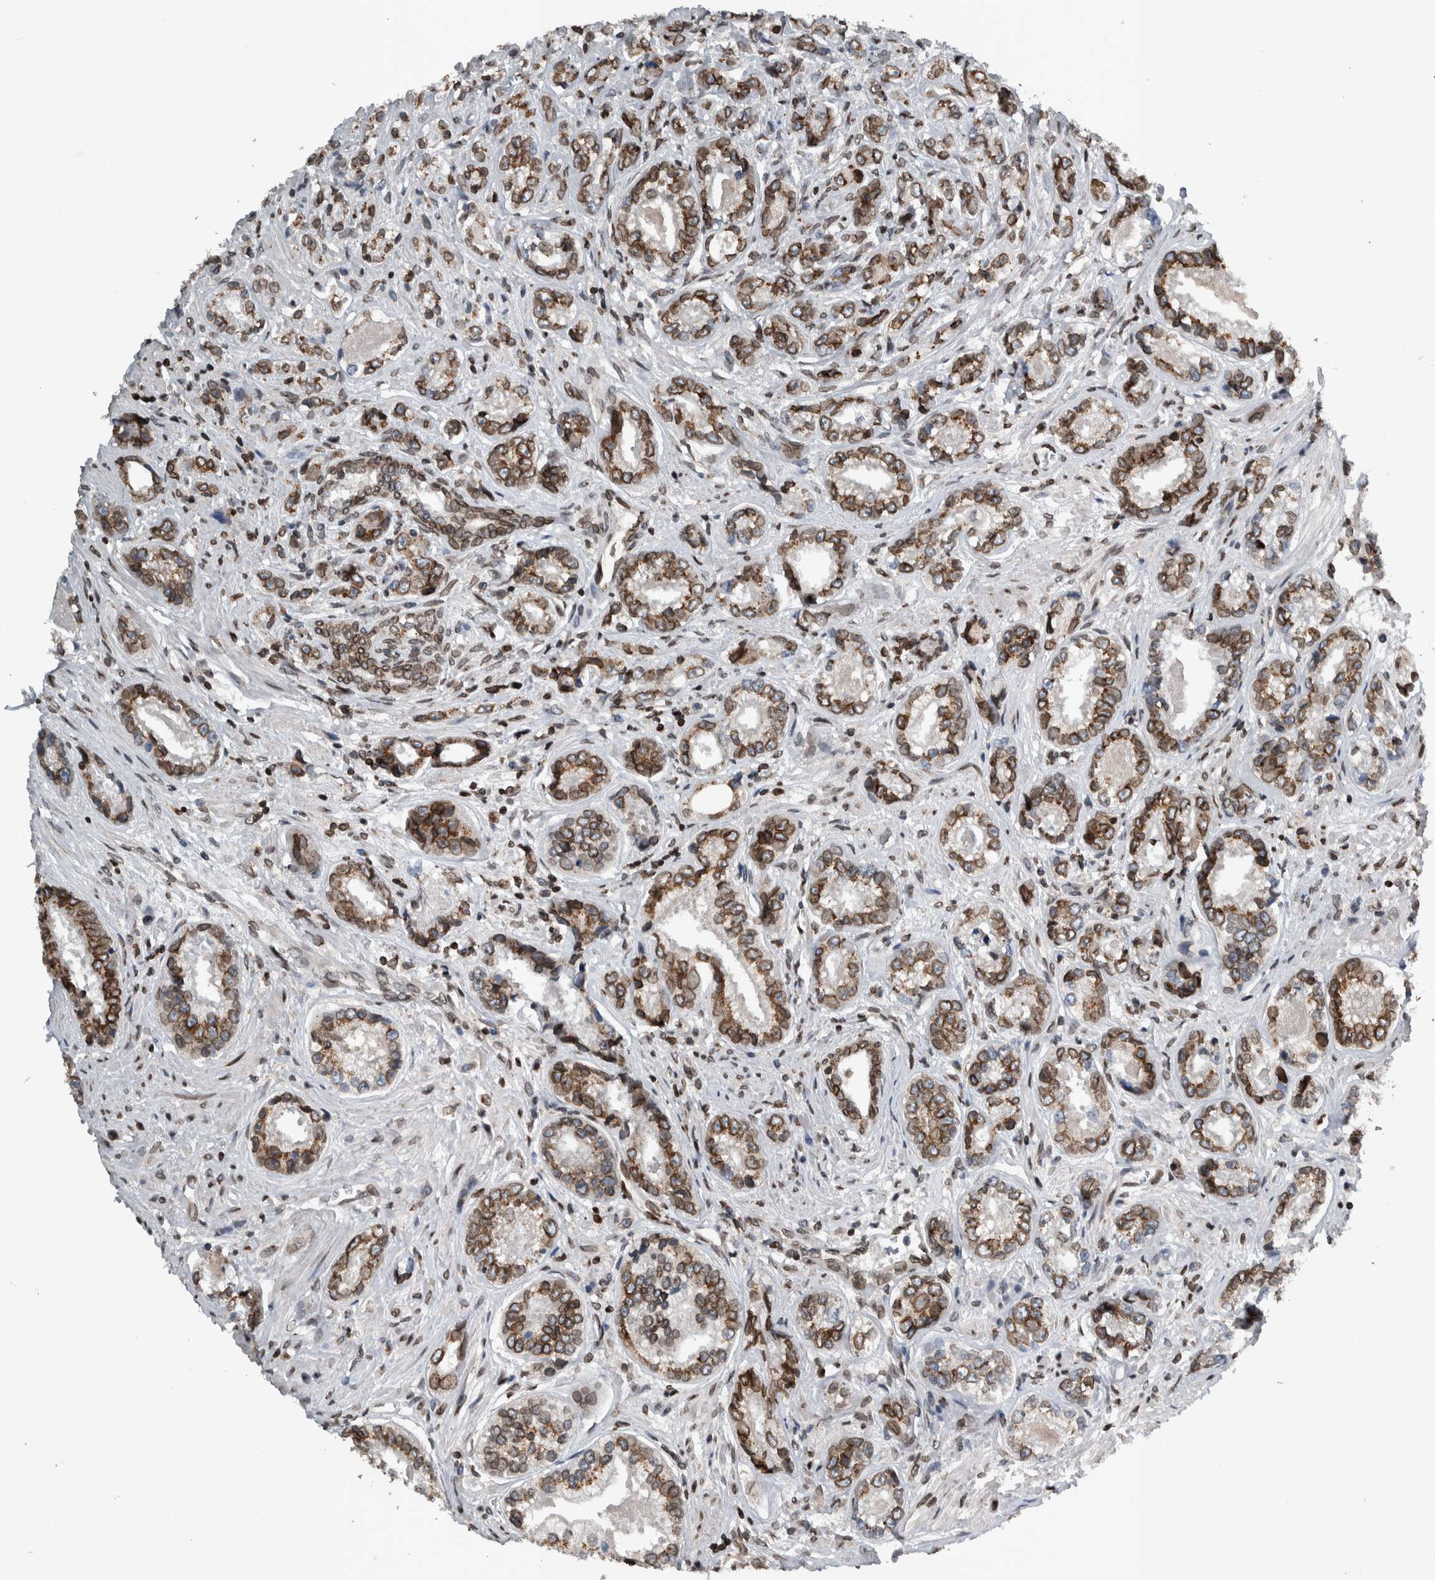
{"staining": {"intensity": "moderate", "quantity": ">75%", "location": "cytoplasmic/membranous"}, "tissue": "prostate cancer", "cell_type": "Tumor cells", "image_type": "cancer", "snomed": [{"axis": "morphology", "description": "Adenocarcinoma, High grade"}, {"axis": "topography", "description": "Prostate"}], "caption": "Immunohistochemistry (IHC) photomicrograph of neoplastic tissue: human prostate cancer stained using immunohistochemistry reveals medium levels of moderate protein expression localized specifically in the cytoplasmic/membranous of tumor cells, appearing as a cytoplasmic/membranous brown color.", "gene": "FAM135B", "patient": {"sex": "male", "age": 61}}